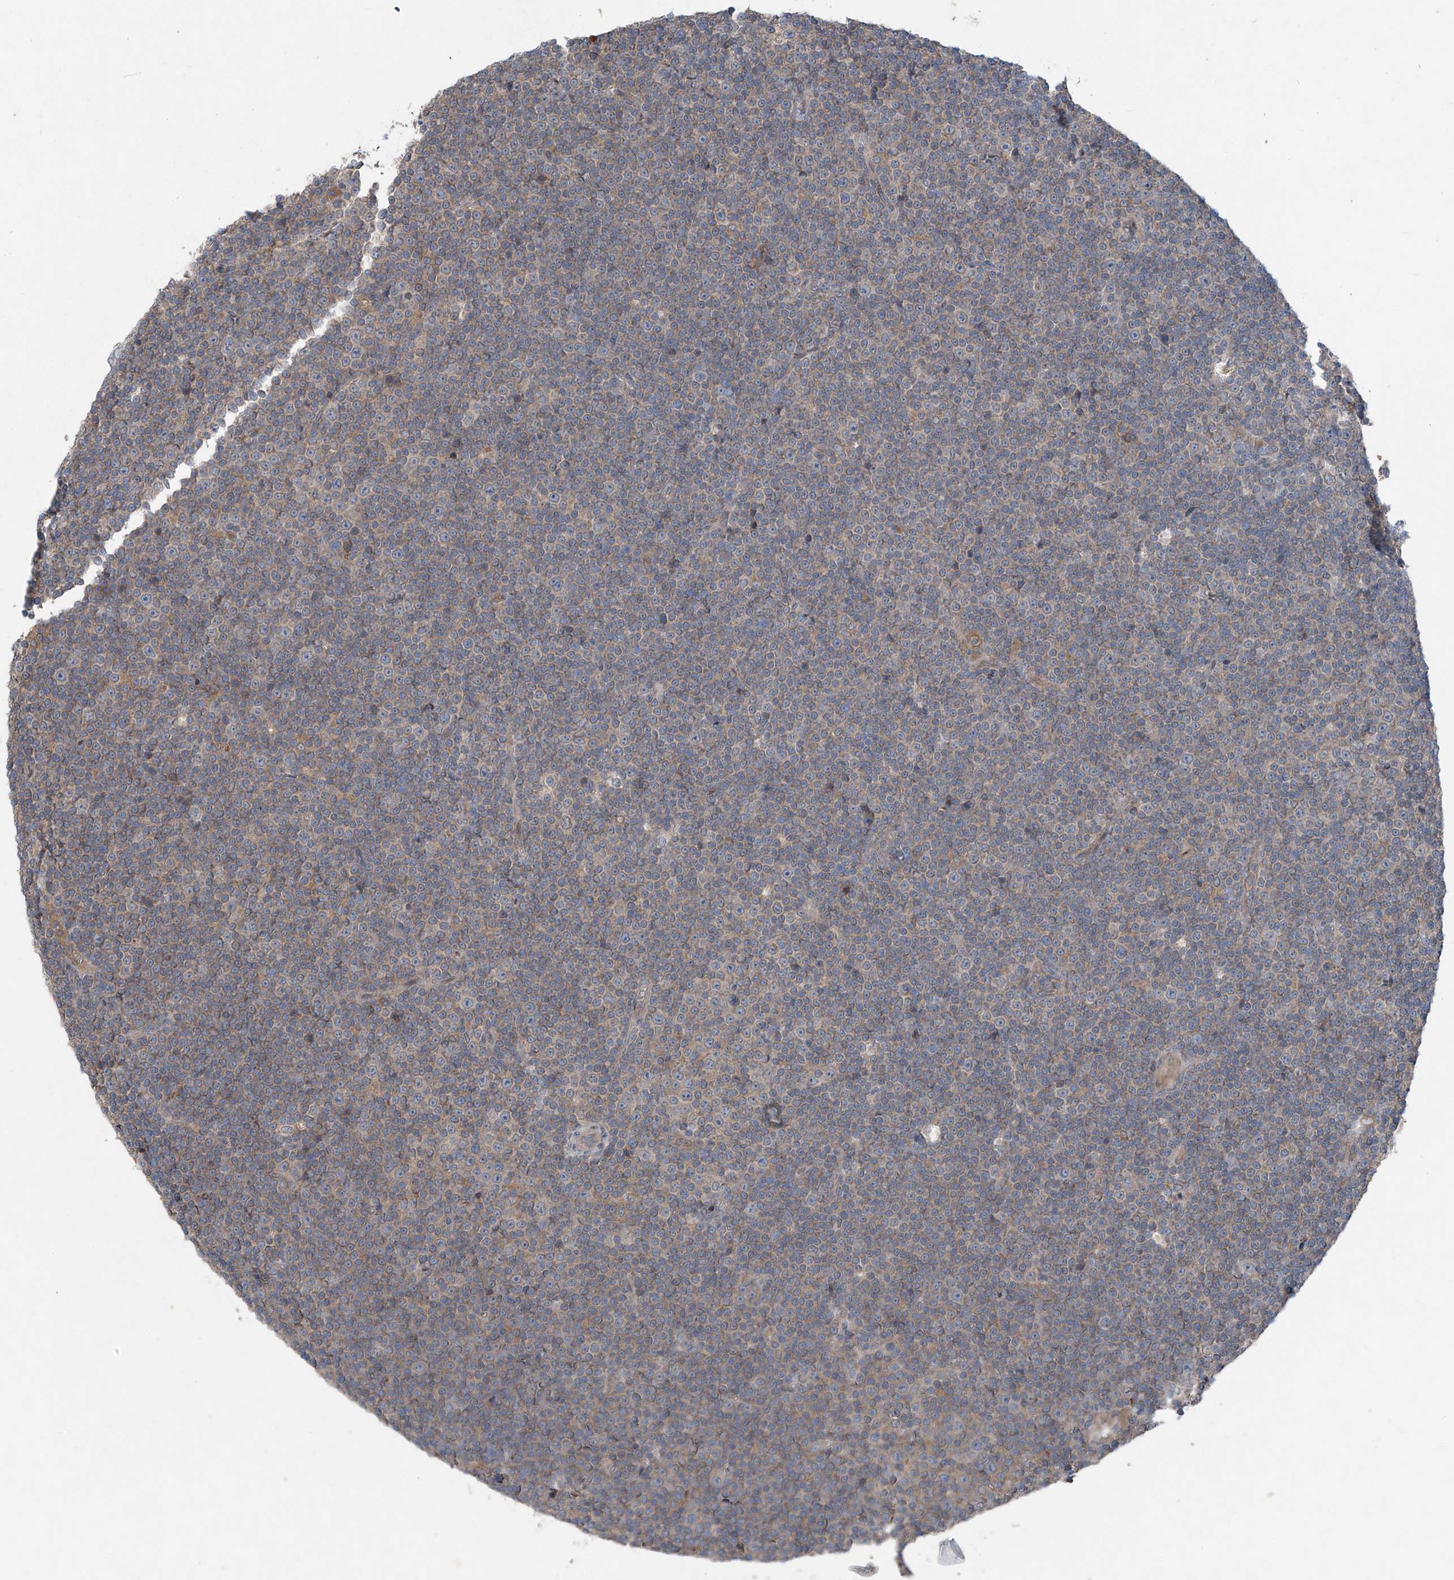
{"staining": {"intensity": "negative", "quantity": "none", "location": "none"}, "tissue": "lymphoma", "cell_type": "Tumor cells", "image_type": "cancer", "snomed": [{"axis": "morphology", "description": "Malignant lymphoma, non-Hodgkin's type, Low grade"}, {"axis": "topography", "description": "Lymph node"}], "caption": "The photomicrograph demonstrates no significant expression in tumor cells of lymphoma. Nuclei are stained in blue.", "gene": "FOXRED2", "patient": {"sex": "female", "age": 67}}